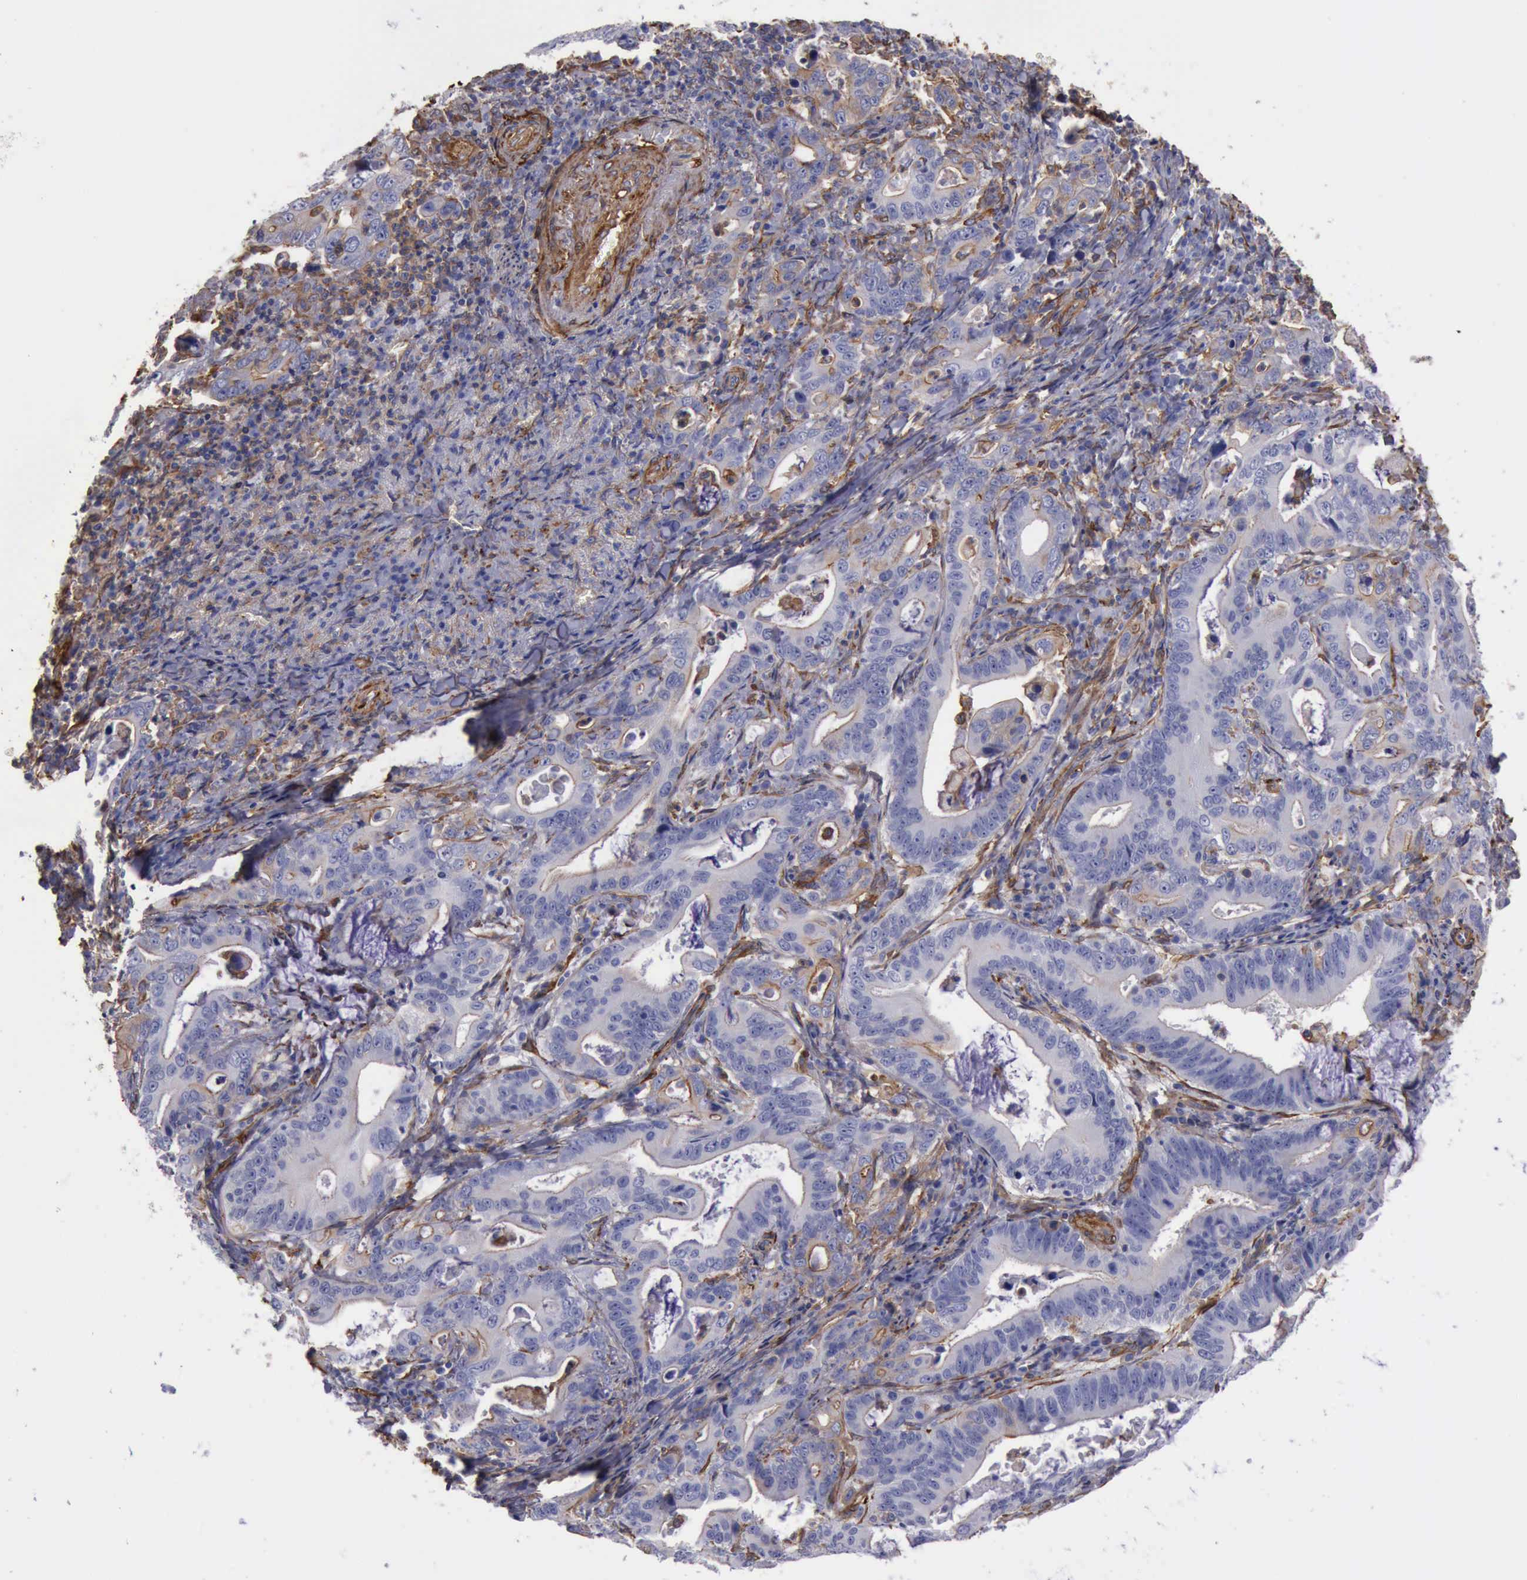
{"staining": {"intensity": "weak", "quantity": "<25%", "location": "cytoplasmic/membranous"}, "tissue": "stomach cancer", "cell_type": "Tumor cells", "image_type": "cancer", "snomed": [{"axis": "morphology", "description": "Adenocarcinoma, NOS"}, {"axis": "topography", "description": "Stomach, upper"}], "caption": "An immunohistochemistry image of stomach cancer (adenocarcinoma) is shown. There is no staining in tumor cells of stomach cancer (adenocarcinoma). Nuclei are stained in blue.", "gene": "FLNA", "patient": {"sex": "male", "age": 63}}